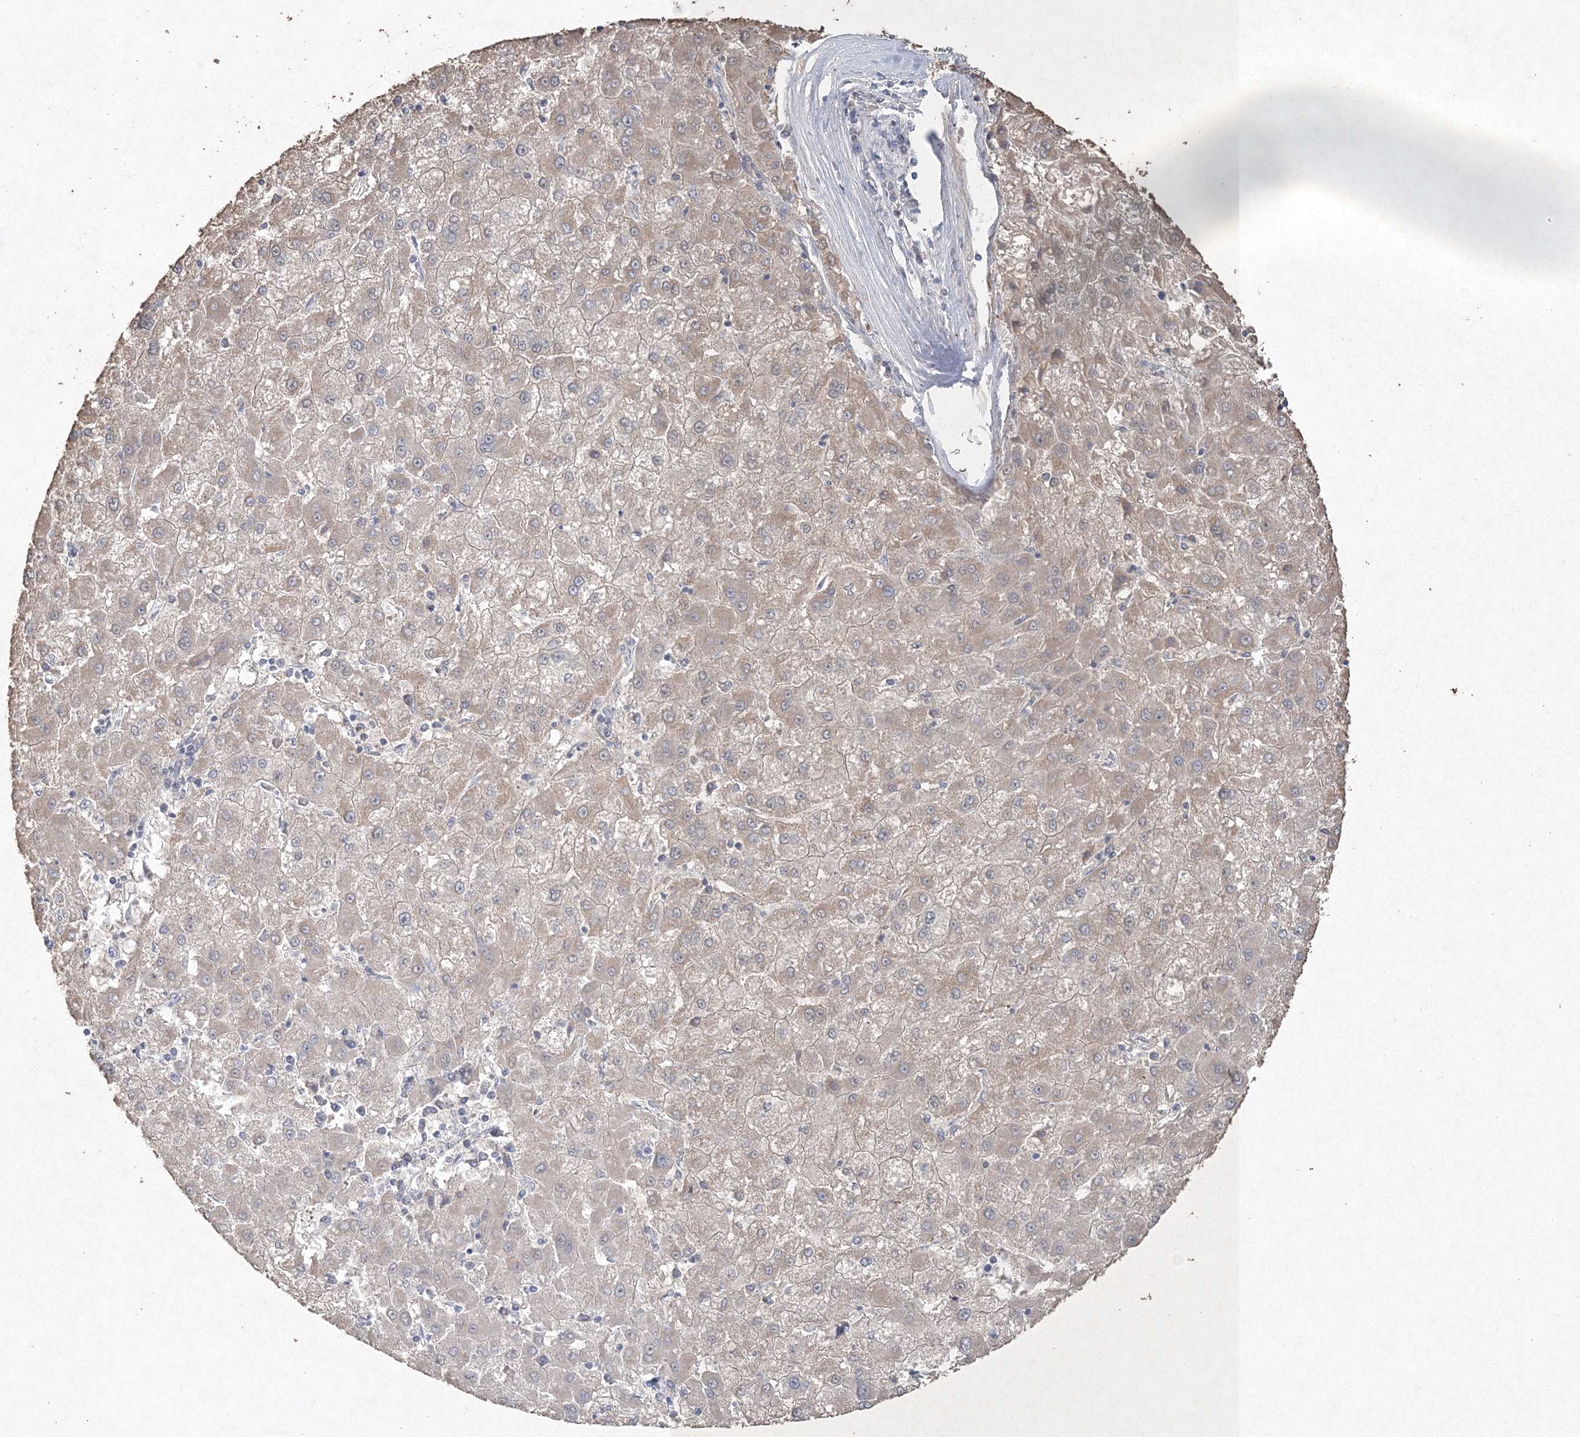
{"staining": {"intensity": "weak", "quantity": ">75%", "location": "cytoplasmic/membranous"}, "tissue": "liver cancer", "cell_type": "Tumor cells", "image_type": "cancer", "snomed": [{"axis": "morphology", "description": "Carcinoma, Hepatocellular, NOS"}, {"axis": "topography", "description": "Liver"}], "caption": "Brown immunohistochemical staining in liver cancer displays weak cytoplasmic/membranous positivity in approximately >75% of tumor cells.", "gene": "UIMC1", "patient": {"sex": "male", "age": 72}}